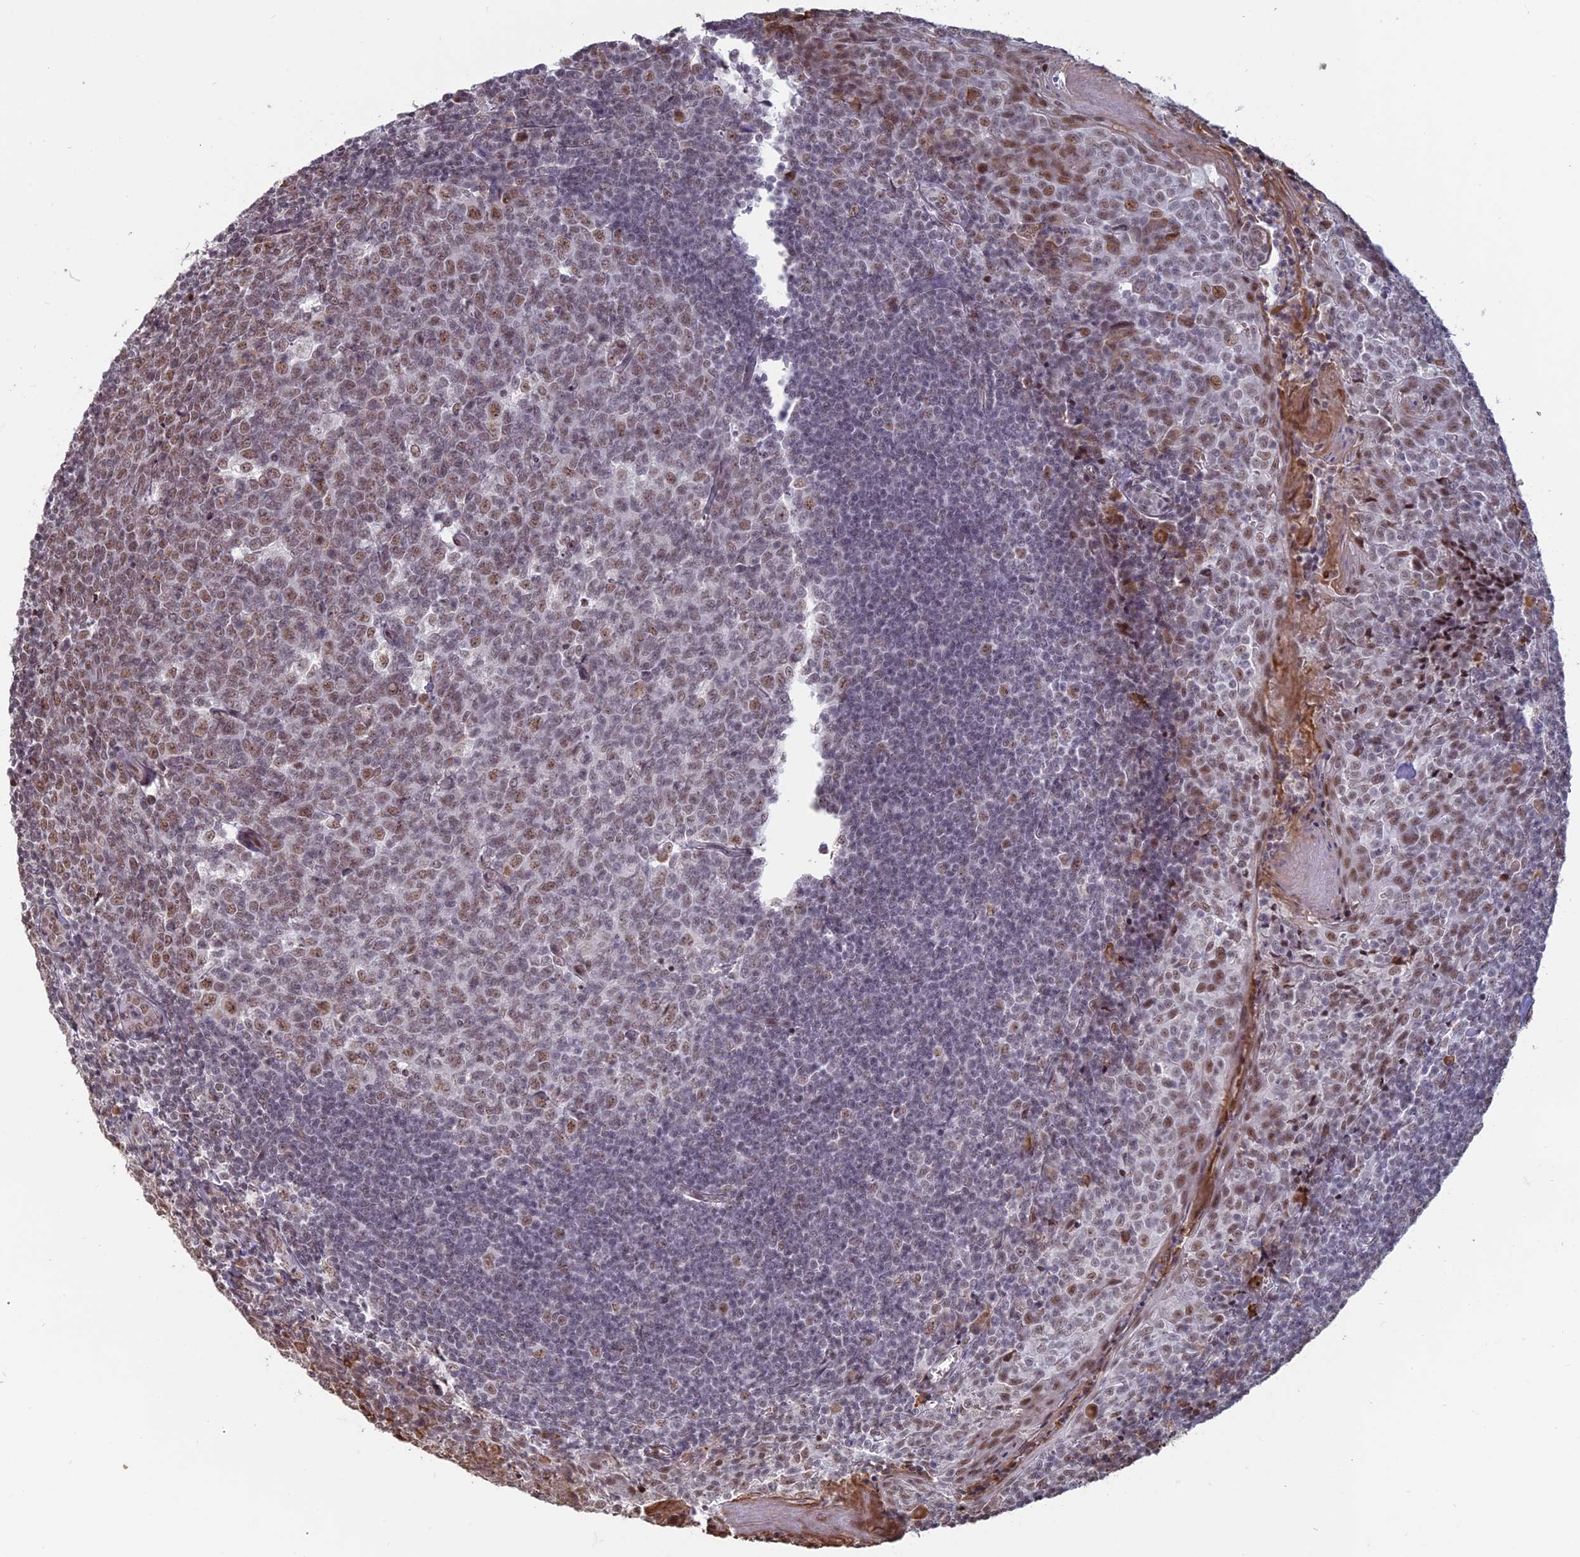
{"staining": {"intensity": "moderate", "quantity": "25%-75%", "location": "nuclear"}, "tissue": "tonsil", "cell_type": "Germinal center cells", "image_type": "normal", "snomed": [{"axis": "morphology", "description": "Normal tissue, NOS"}, {"axis": "topography", "description": "Tonsil"}], "caption": "Protein analysis of unremarkable tonsil demonstrates moderate nuclear expression in about 25%-75% of germinal center cells.", "gene": "MFAP1", "patient": {"sex": "male", "age": 27}}